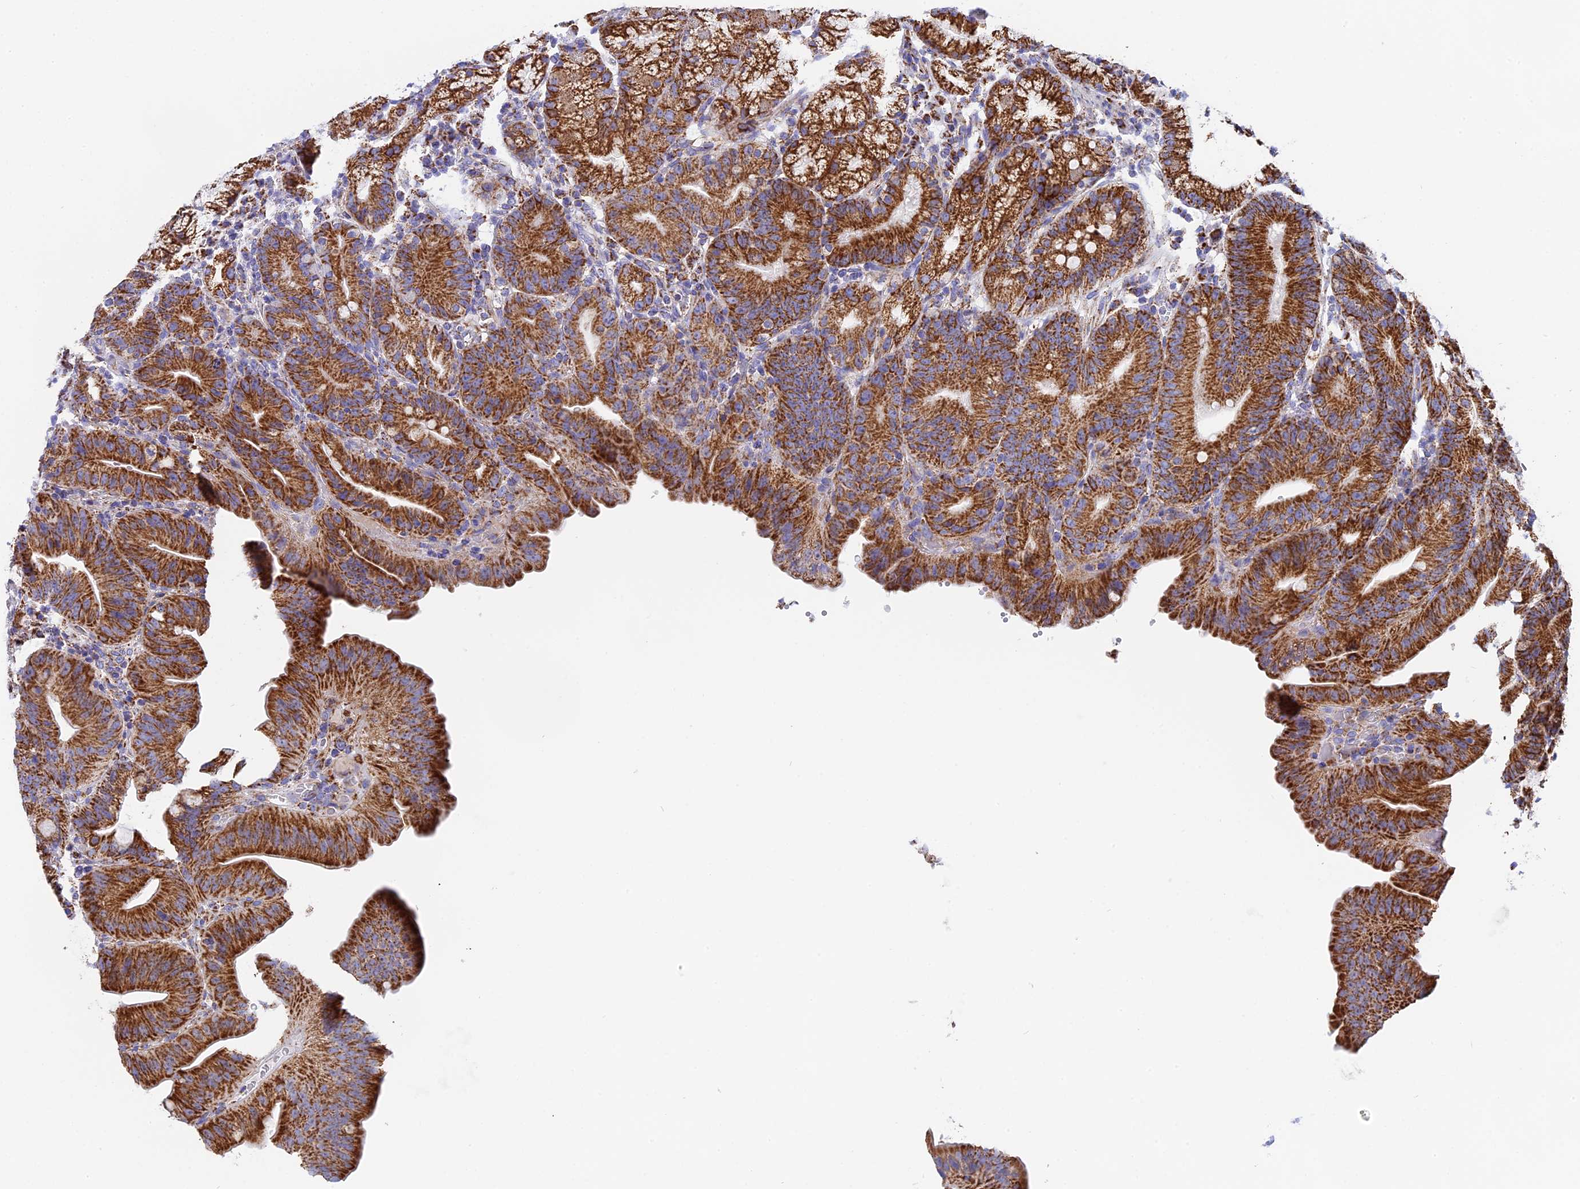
{"staining": {"intensity": "strong", "quantity": ">75%", "location": "cytoplasmic/membranous"}, "tissue": "duodenum", "cell_type": "Glandular cells", "image_type": "normal", "snomed": [{"axis": "morphology", "description": "Normal tissue, NOS"}, {"axis": "topography", "description": "Duodenum"}], "caption": "DAB immunohistochemical staining of unremarkable human duodenum exhibits strong cytoplasmic/membranous protein positivity in about >75% of glandular cells.", "gene": "NDUFA5", "patient": {"sex": "male", "age": 54}}